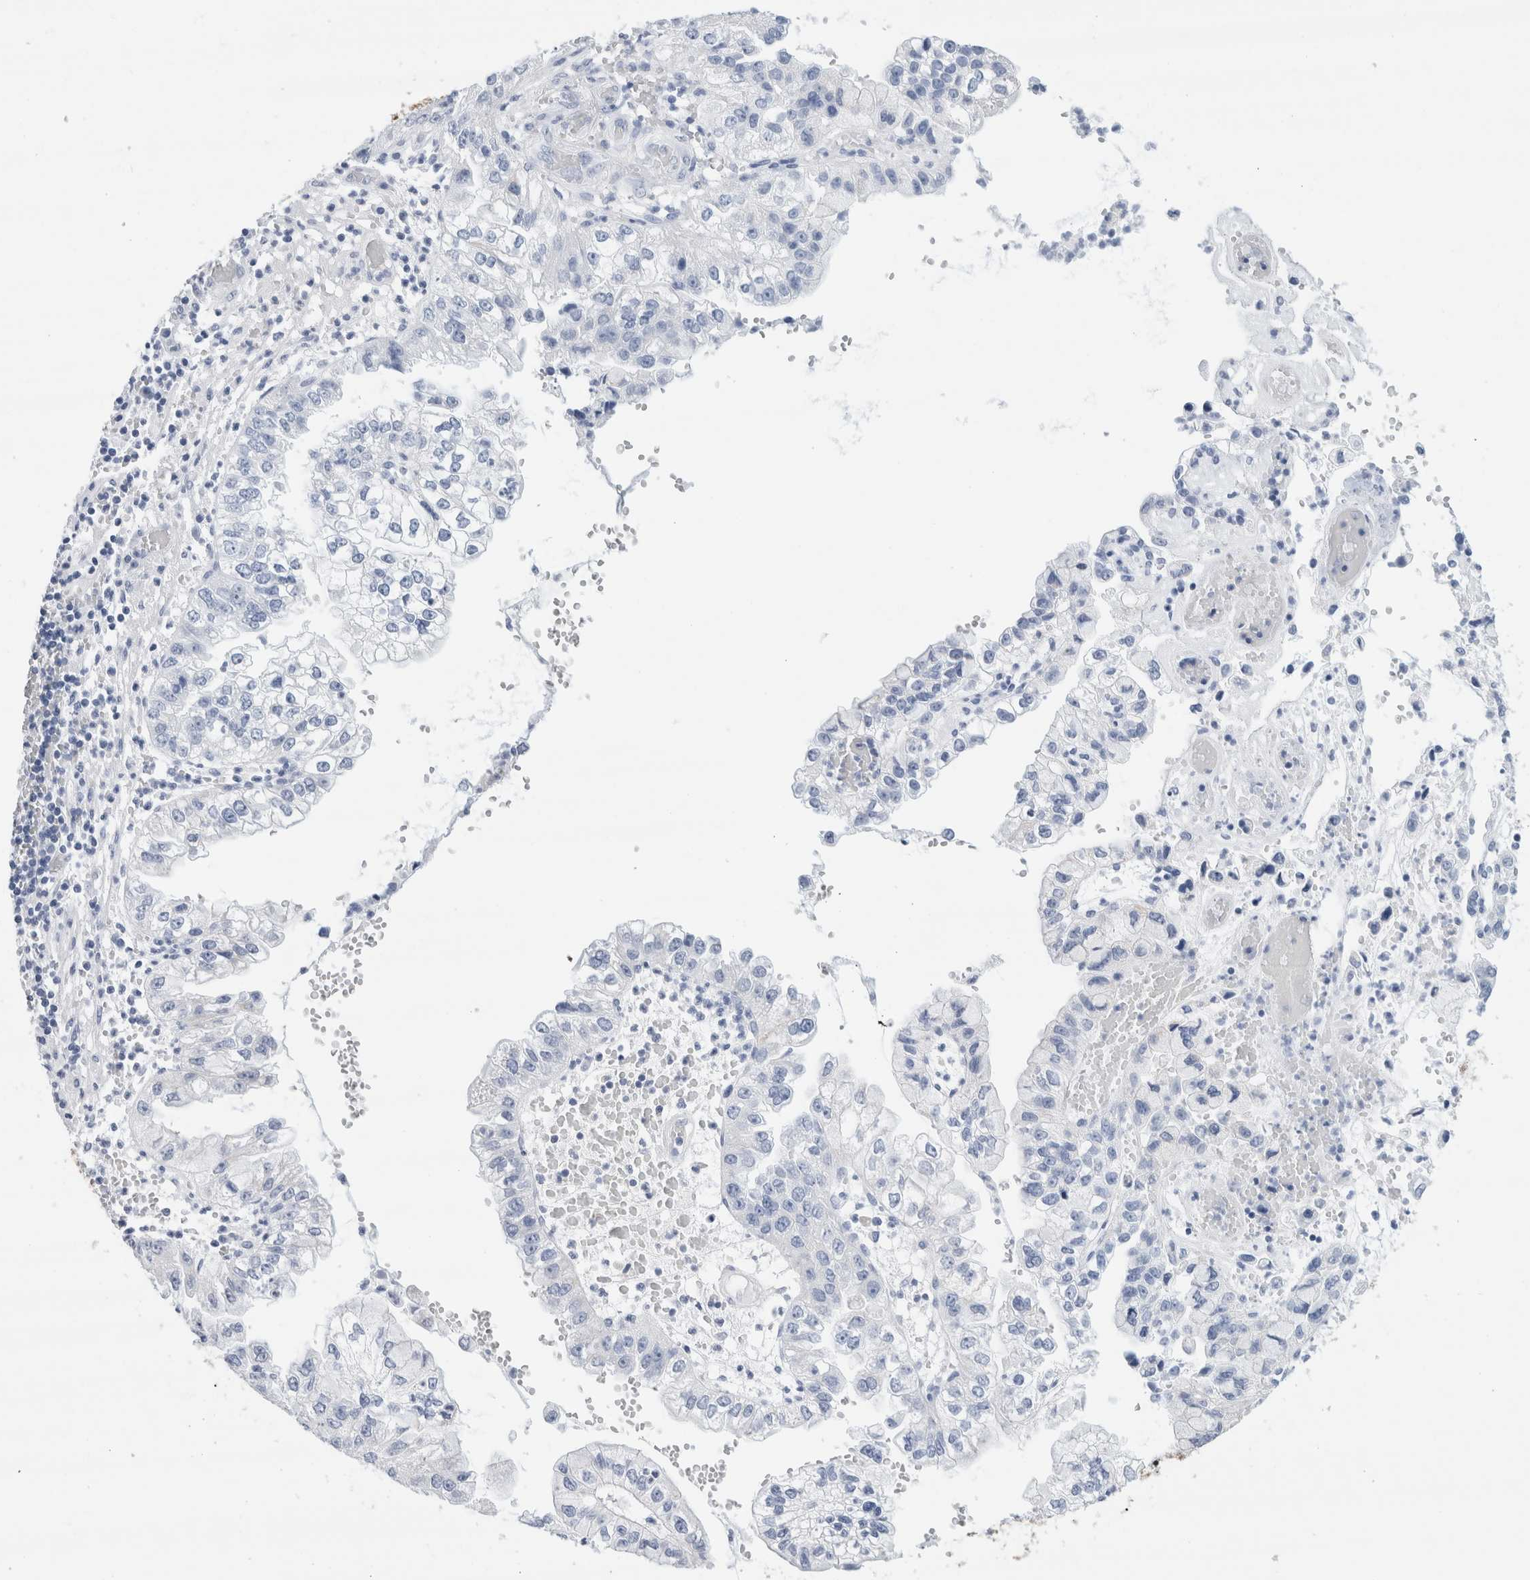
{"staining": {"intensity": "negative", "quantity": "none", "location": "none"}, "tissue": "liver cancer", "cell_type": "Tumor cells", "image_type": "cancer", "snomed": [{"axis": "morphology", "description": "Cholangiocarcinoma"}, {"axis": "topography", "description": "Liver"}], "caption": "Photomicrograph shows no protein positivity in tumor cells of liver cholangiocarcinoma tissue.", "gene": "ECHDC2", "patient": {"sex": "female", "age": 79}}